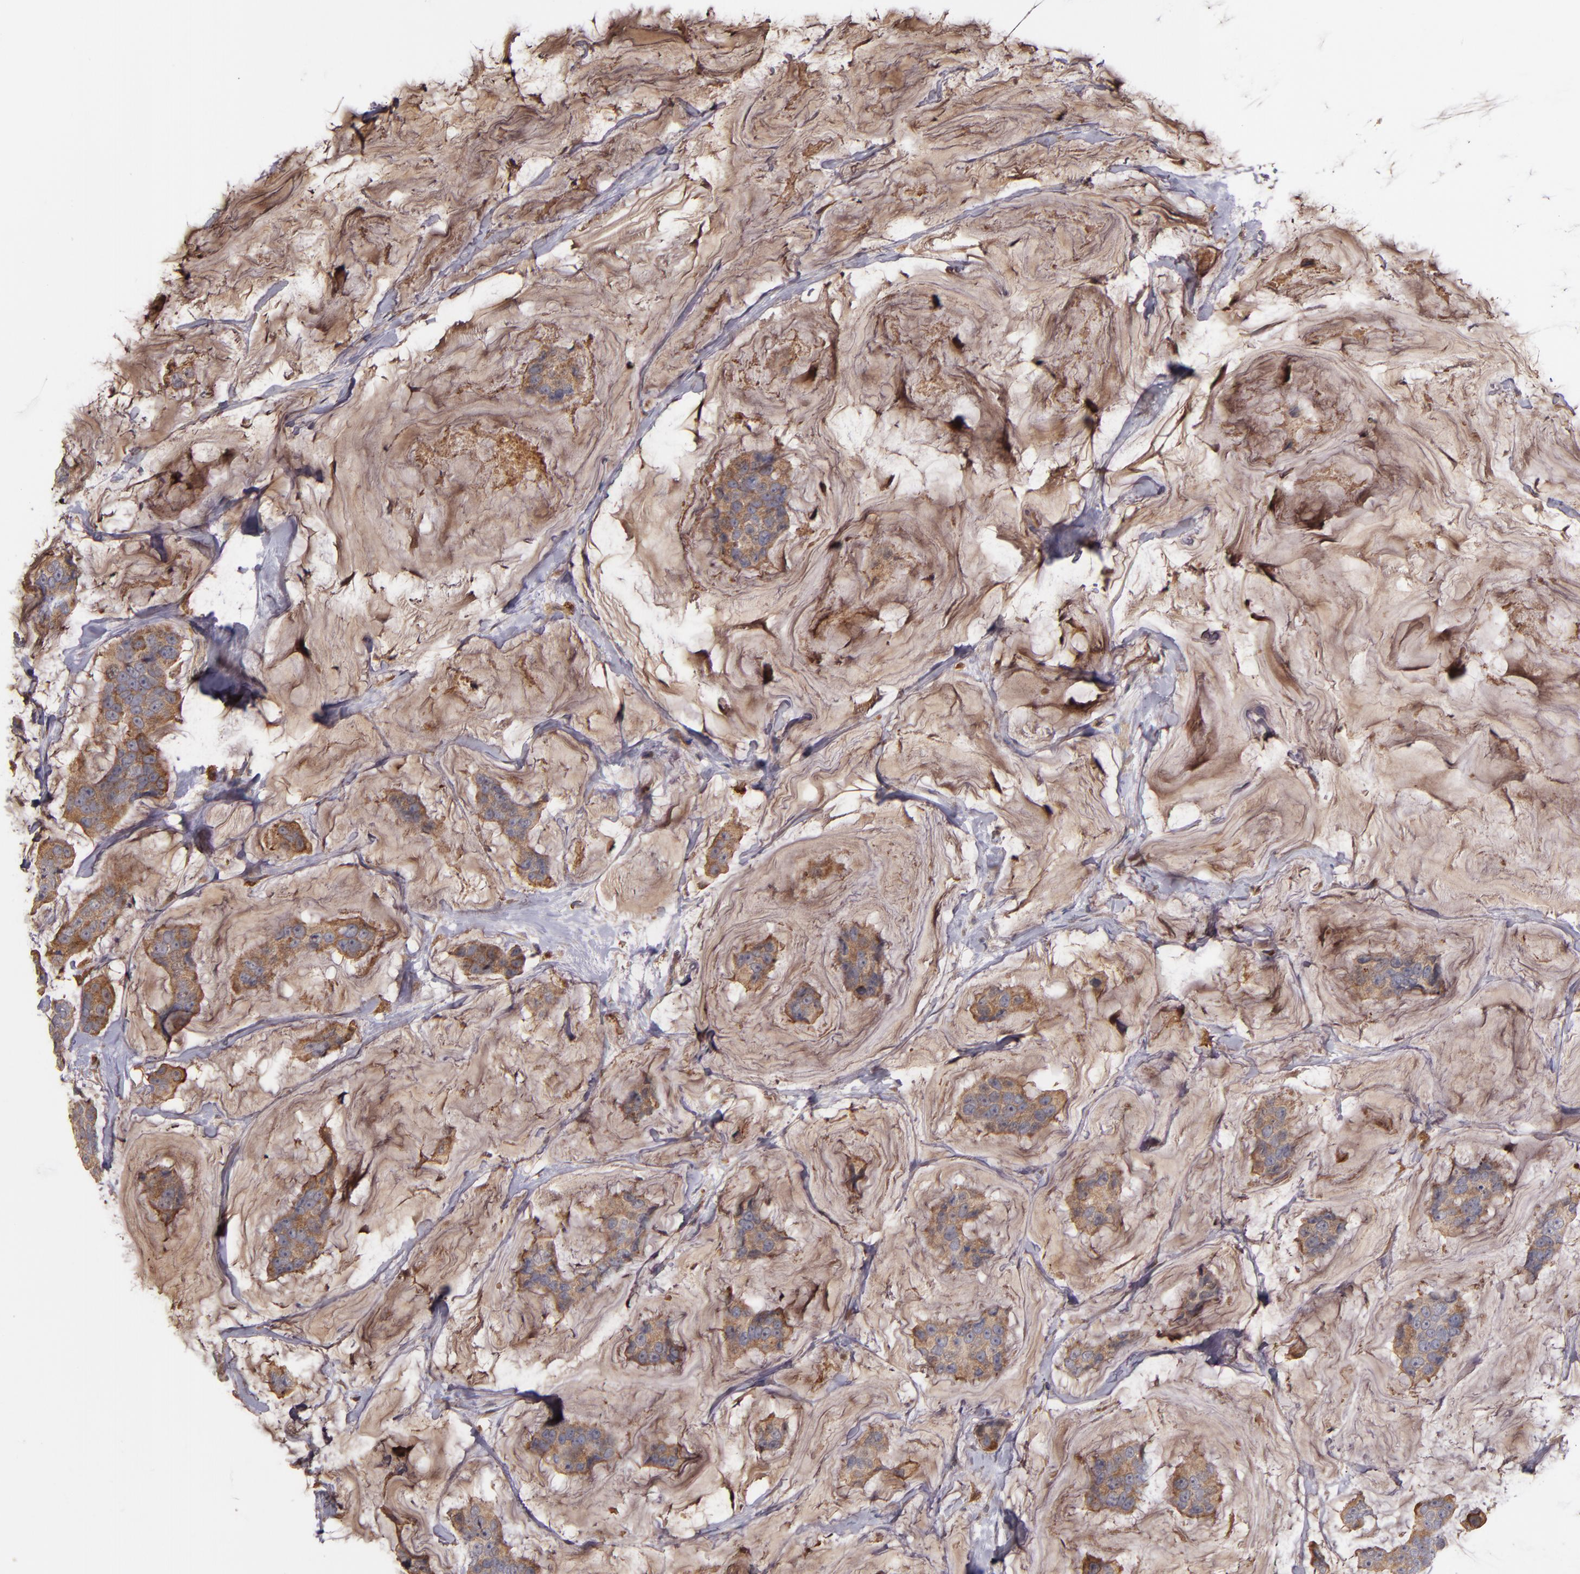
{"staining": {"intensity": "moderate", "quantity": ">75%", "location": "cytoplasmic/membranous"}, "tissue": "breast cancer", "cell_type": "Tumor cells", "image_type": "cancer", "snomed": [{"axis": "morphology", "description": "Normal tissue, NOS"}, {"axis": "morphology", "description": "Duct carcinoma"}, {"axis": "topography", "description": "Breast"}], "caption": "Immunohistochemical staining of human breast cancer (infiltrating ductal carcinoma) exhibits medium levels of moderate cytoplasmic/membranous expression in approximately >75% of tumor cells.", "gene": "IFIH1", "patient": {"sex": "female", "age": 50}}